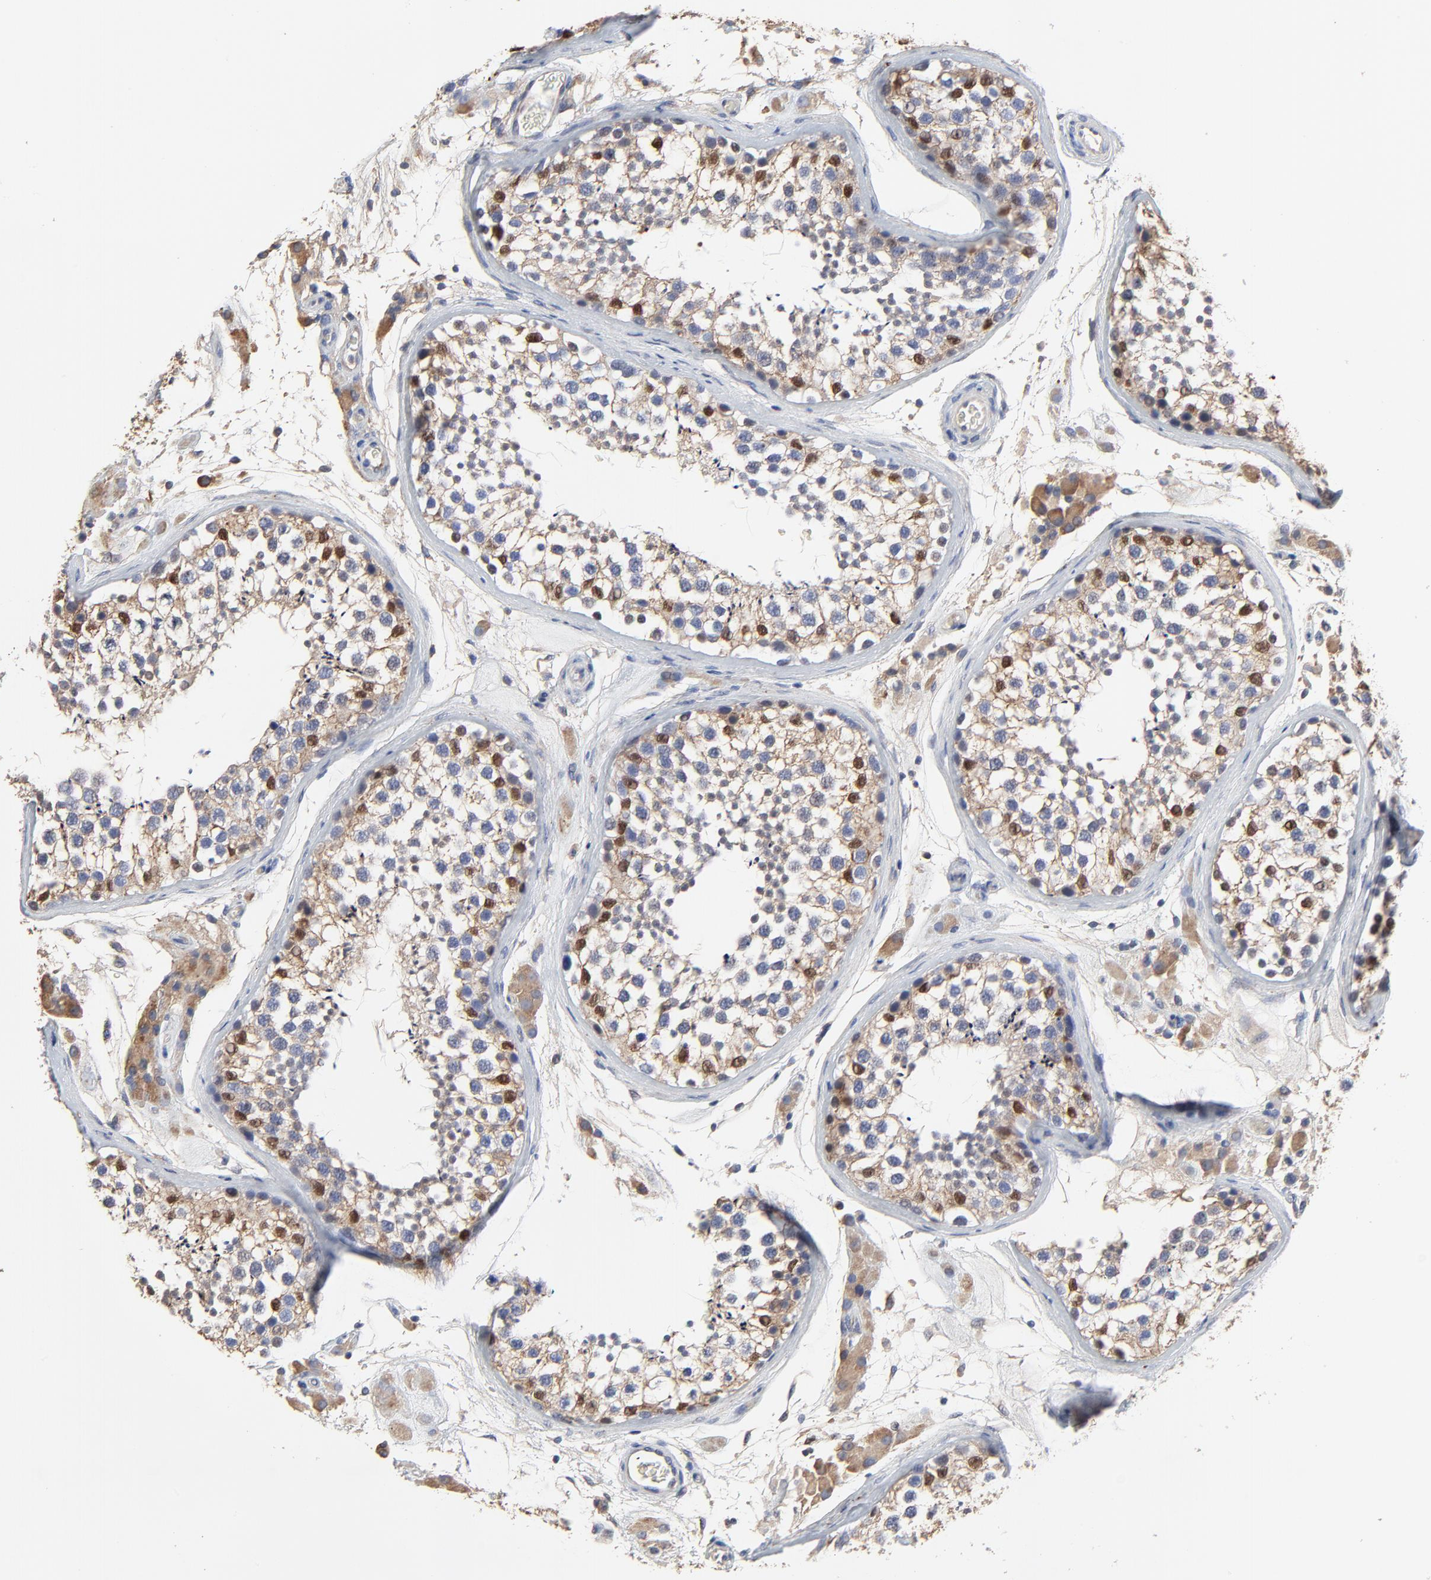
{"staining": {"intensity": "moderate", "quantity": "25%-75%", "location": "cytoplasmic/membranous,nuclear"}, "tissue": "testis", "cell_type": "Cells in seminiferous ducts", "image_type": "normal", "snomed": [{"axis": "morphology", "description": "Normal tissue, NOS"}, {"axis": "topography", "description": "Testis"}], "caption": "The micrograph displays immunohistochemical staining of unremarkable testis. There is moderate cytoplasmic/membranous,nuclear staining is appreciated in about 25%-75% of cells in seminiferous ducts. (brown staining indicates protein expression, while blue staining denotes nuclei).", "gene": "NXF3", "patient": {"sex": "male", "age": 46}}